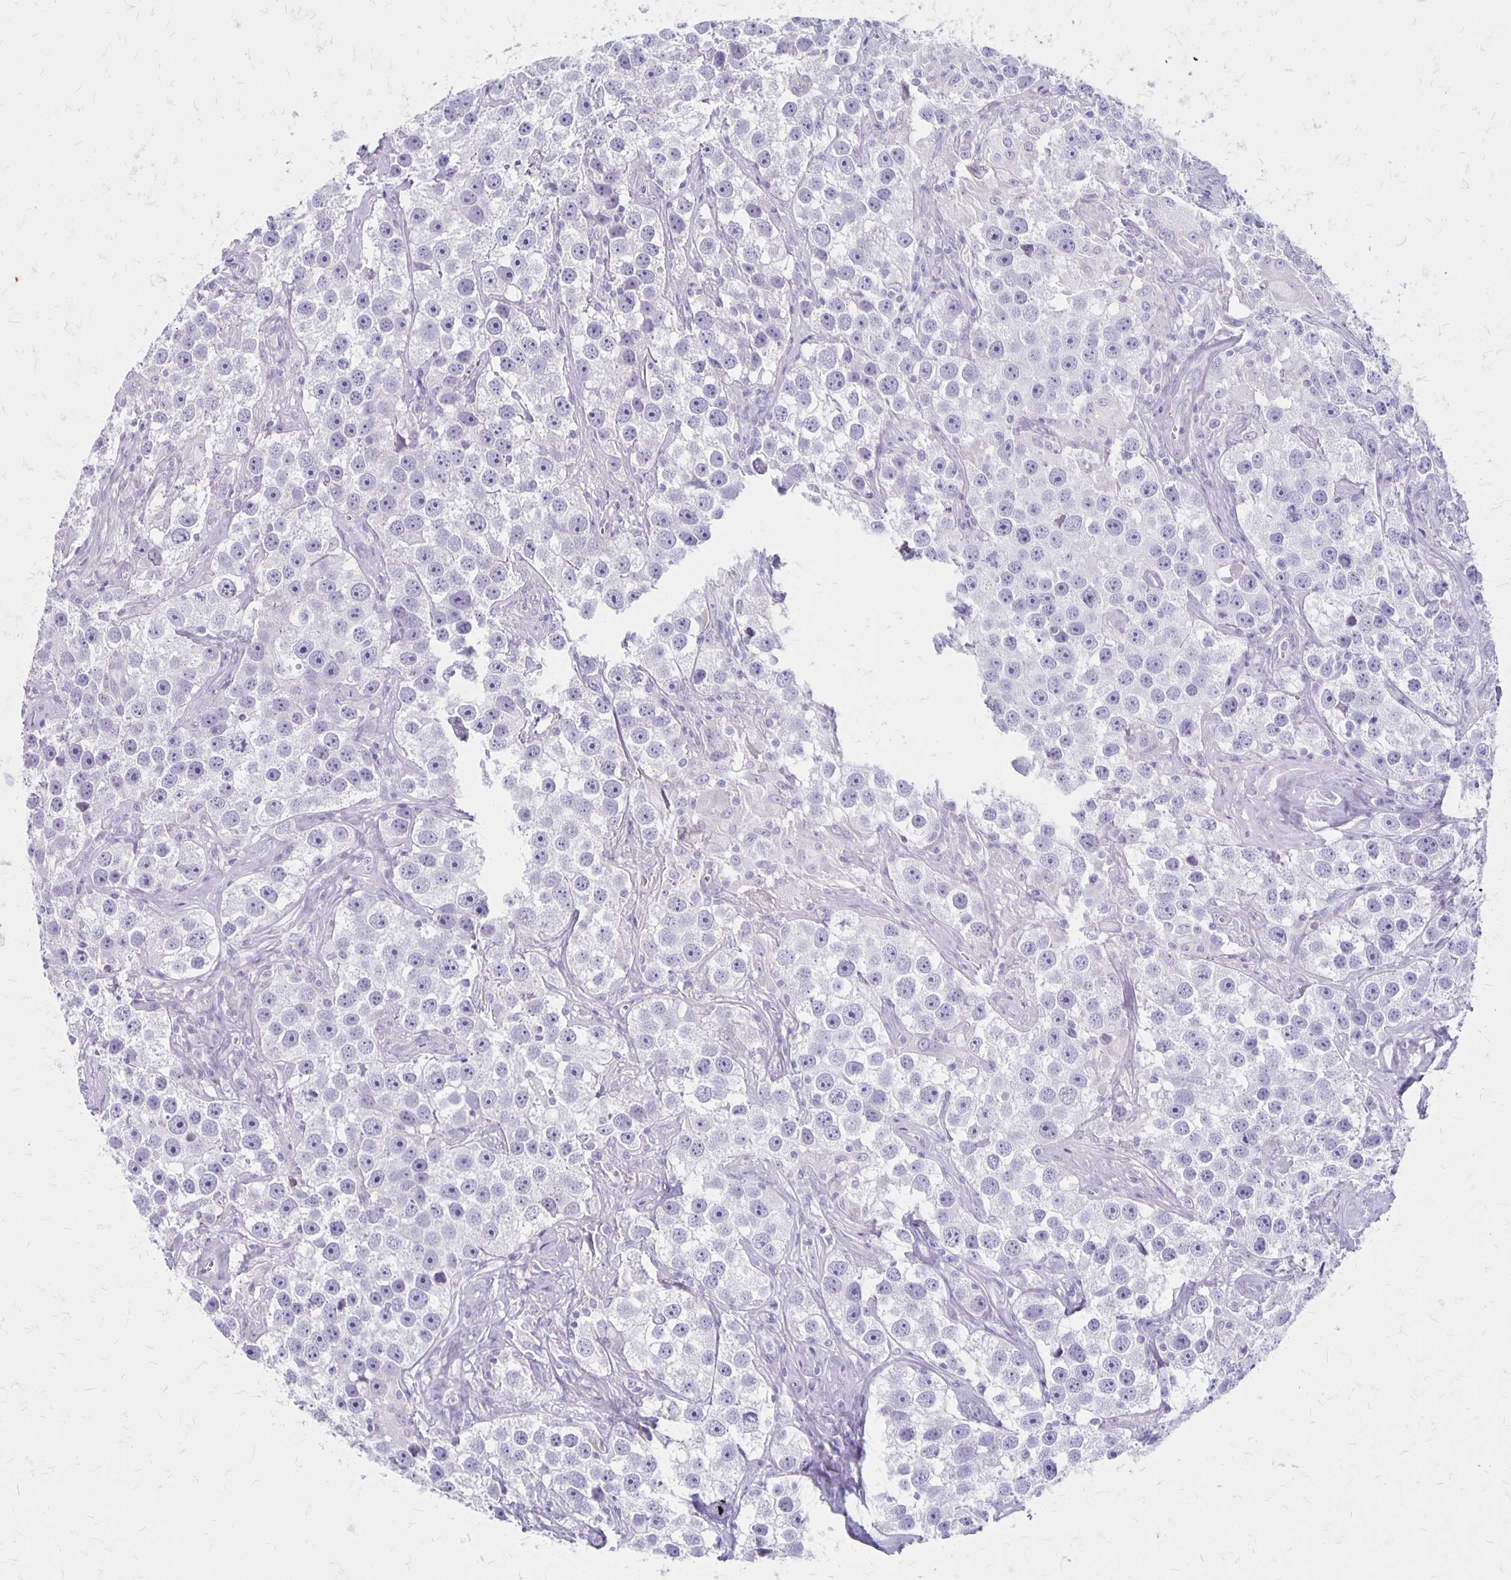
{"staining": {"intensity": "negative", "quantity": "none", "location": "none"}, "tissue": "testis cancer", "cell_type": "Tumor cells", "image_type": "cancer", "snomed": [{"axis": "morphology", "description": "Seminoma, NOS"}, {"axis": "topography", "description": "Testis"}], "caption": "Seminoma (testis) was stained to show a protein in brown. There is no significant expression in tumor cells.", "gene": "HOMER1", "patient": {"sex": "male", "age": 49}}